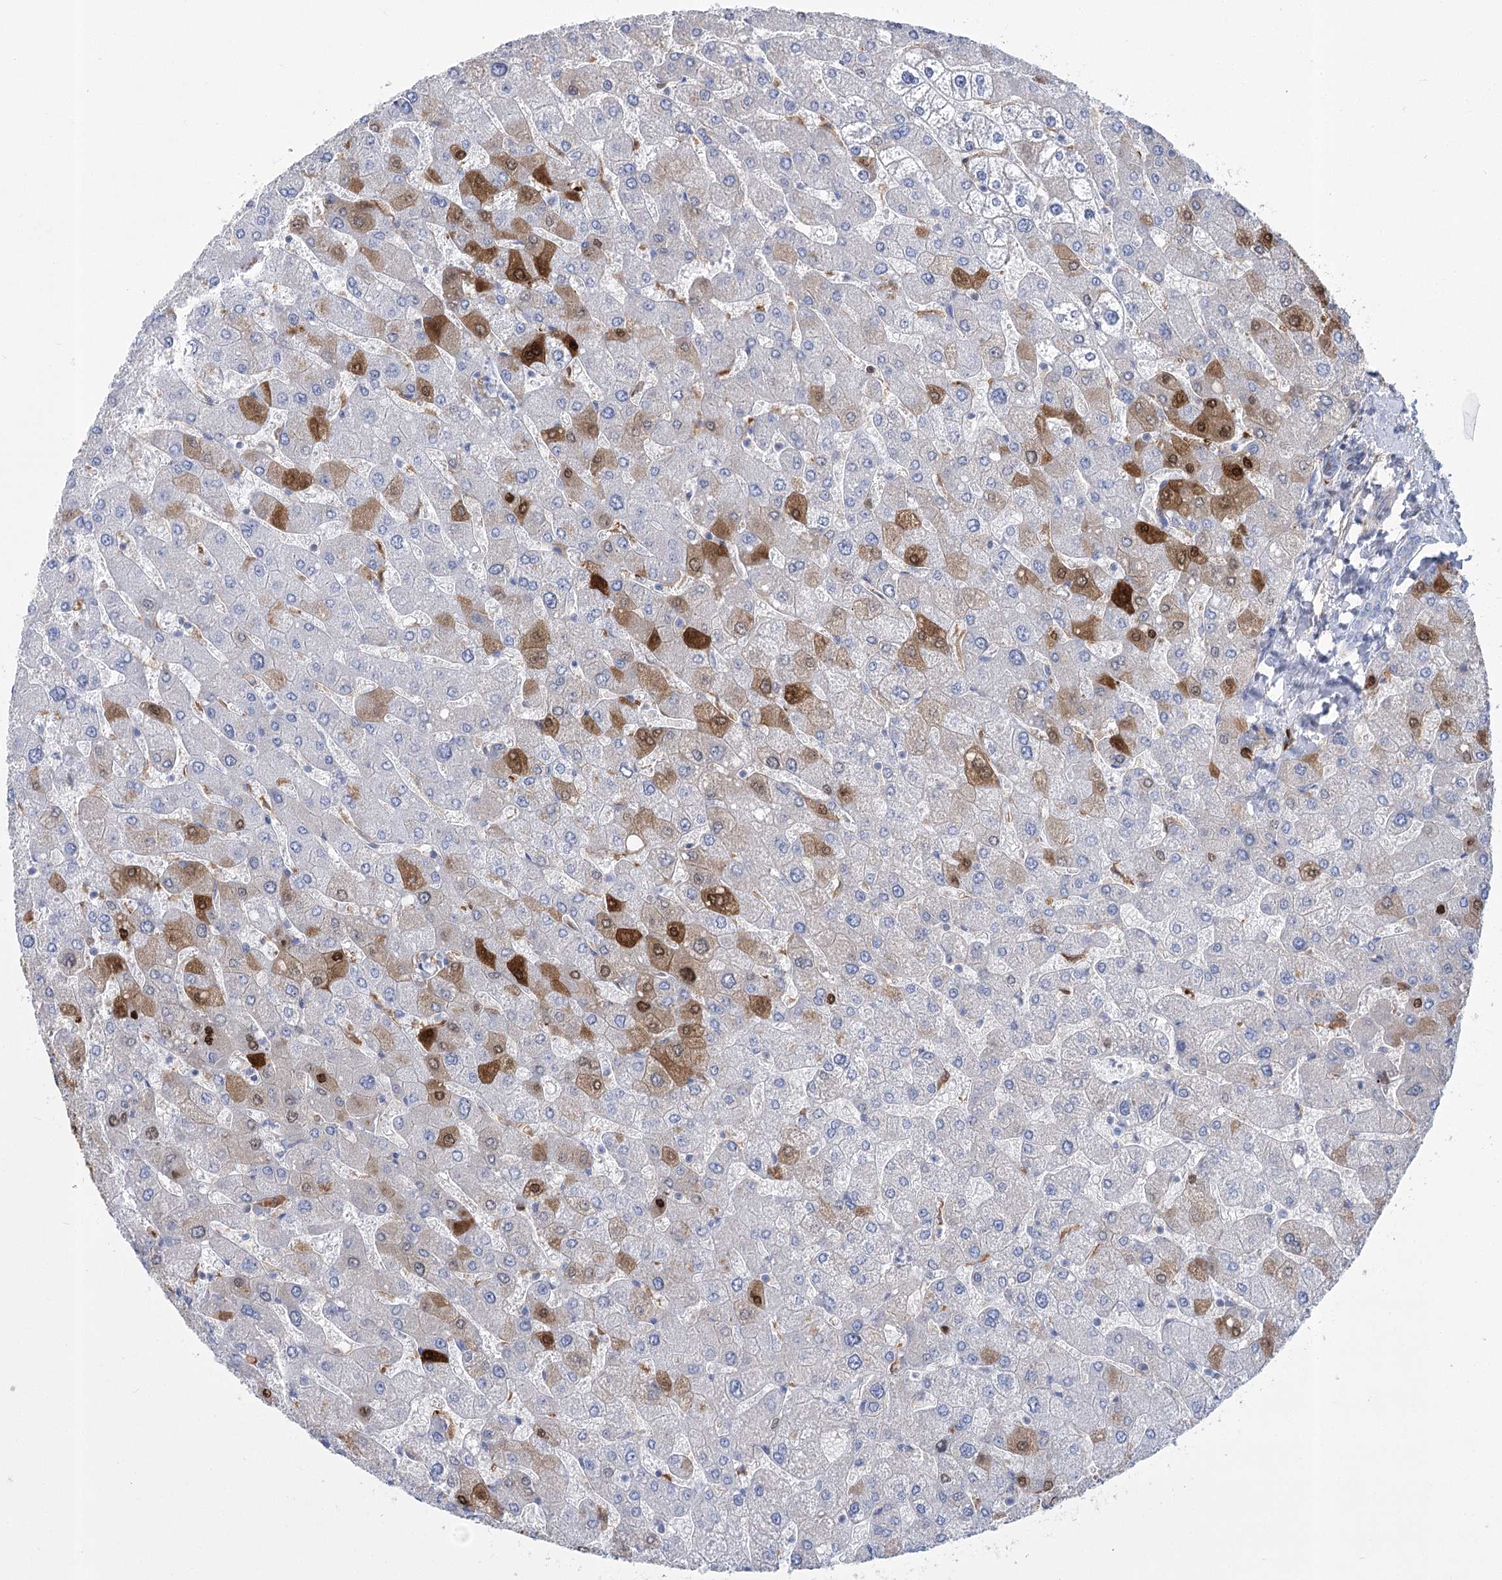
{"staining": {"intensity": "negative", "quantity": "none", "location": "none"}, "tissue": "liver", "cell_type": "Cholangiocytes", "image_type": "normal", "snomed": [{"axis": "morphology", "description": "Normal tissue, NOS"}, {"axis": "topography", "description": "Liver"}], "caption": "This is an IHC image of benign human liver. There is no staining in cholangiocytes.", "gene": "PCDHA1", "patient": {"sex": "male", "age": 55}}